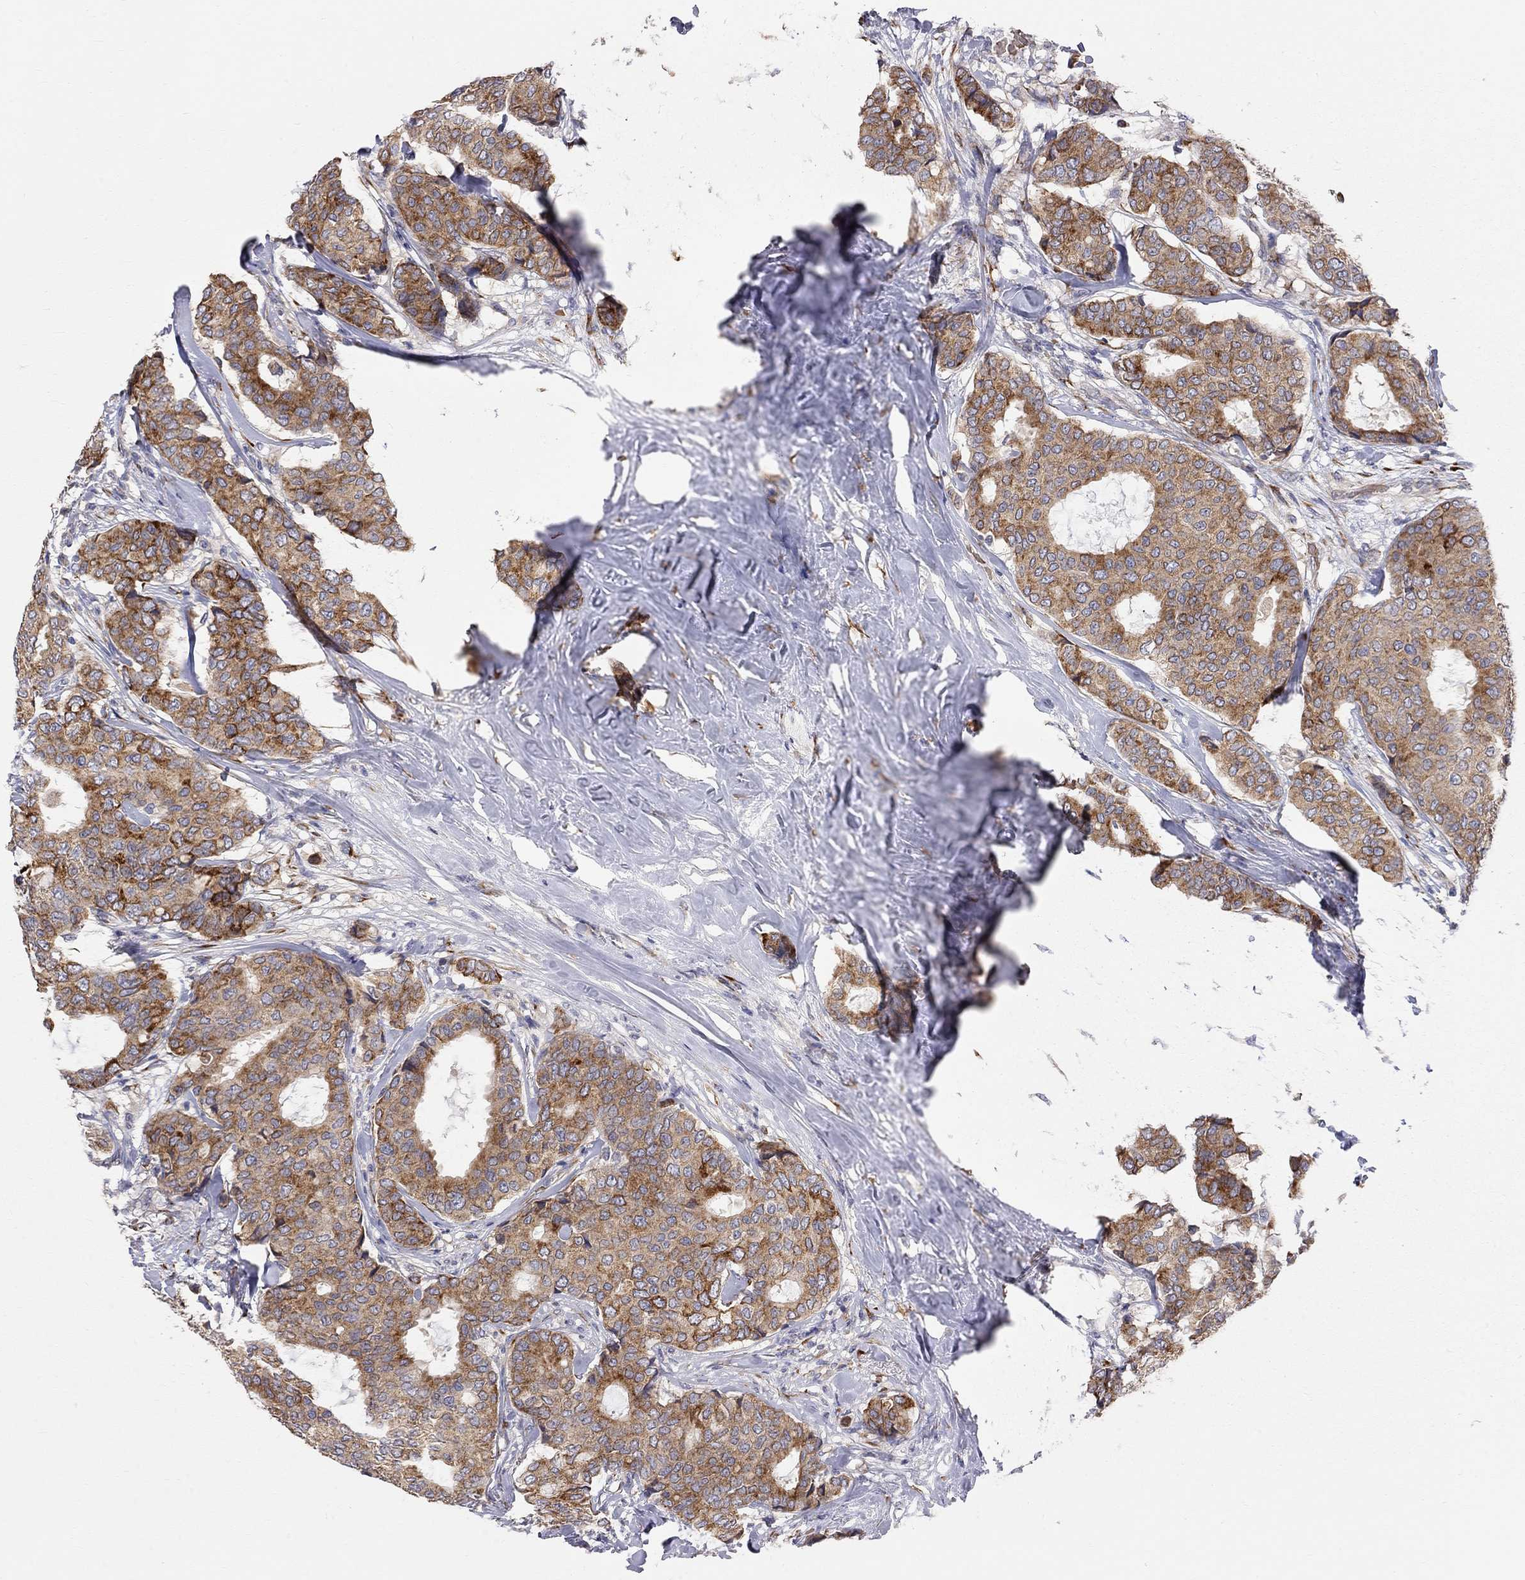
{"staining": {"intensity": "strong", "quantity": "25%-75%", "location": "cytoplasmic/membranous"}, "tissue": "breast cancer", "cell_type": "Tumor cells", "image_type": "cancer", "snomed": [{"axis": "morphology", "description": "Duct carcinoma"}, {"axis": "topography", "description": "Breast"}], "caption": "Brown immunohistochemical staining in invasive ductal carcinoma (breast) reveals strong cytoplasmic/membranous staining in approximately 25%-75% of tumor cells.", "gene": "CASTOR1", "patient": {"sex": "female", "age": 75}}